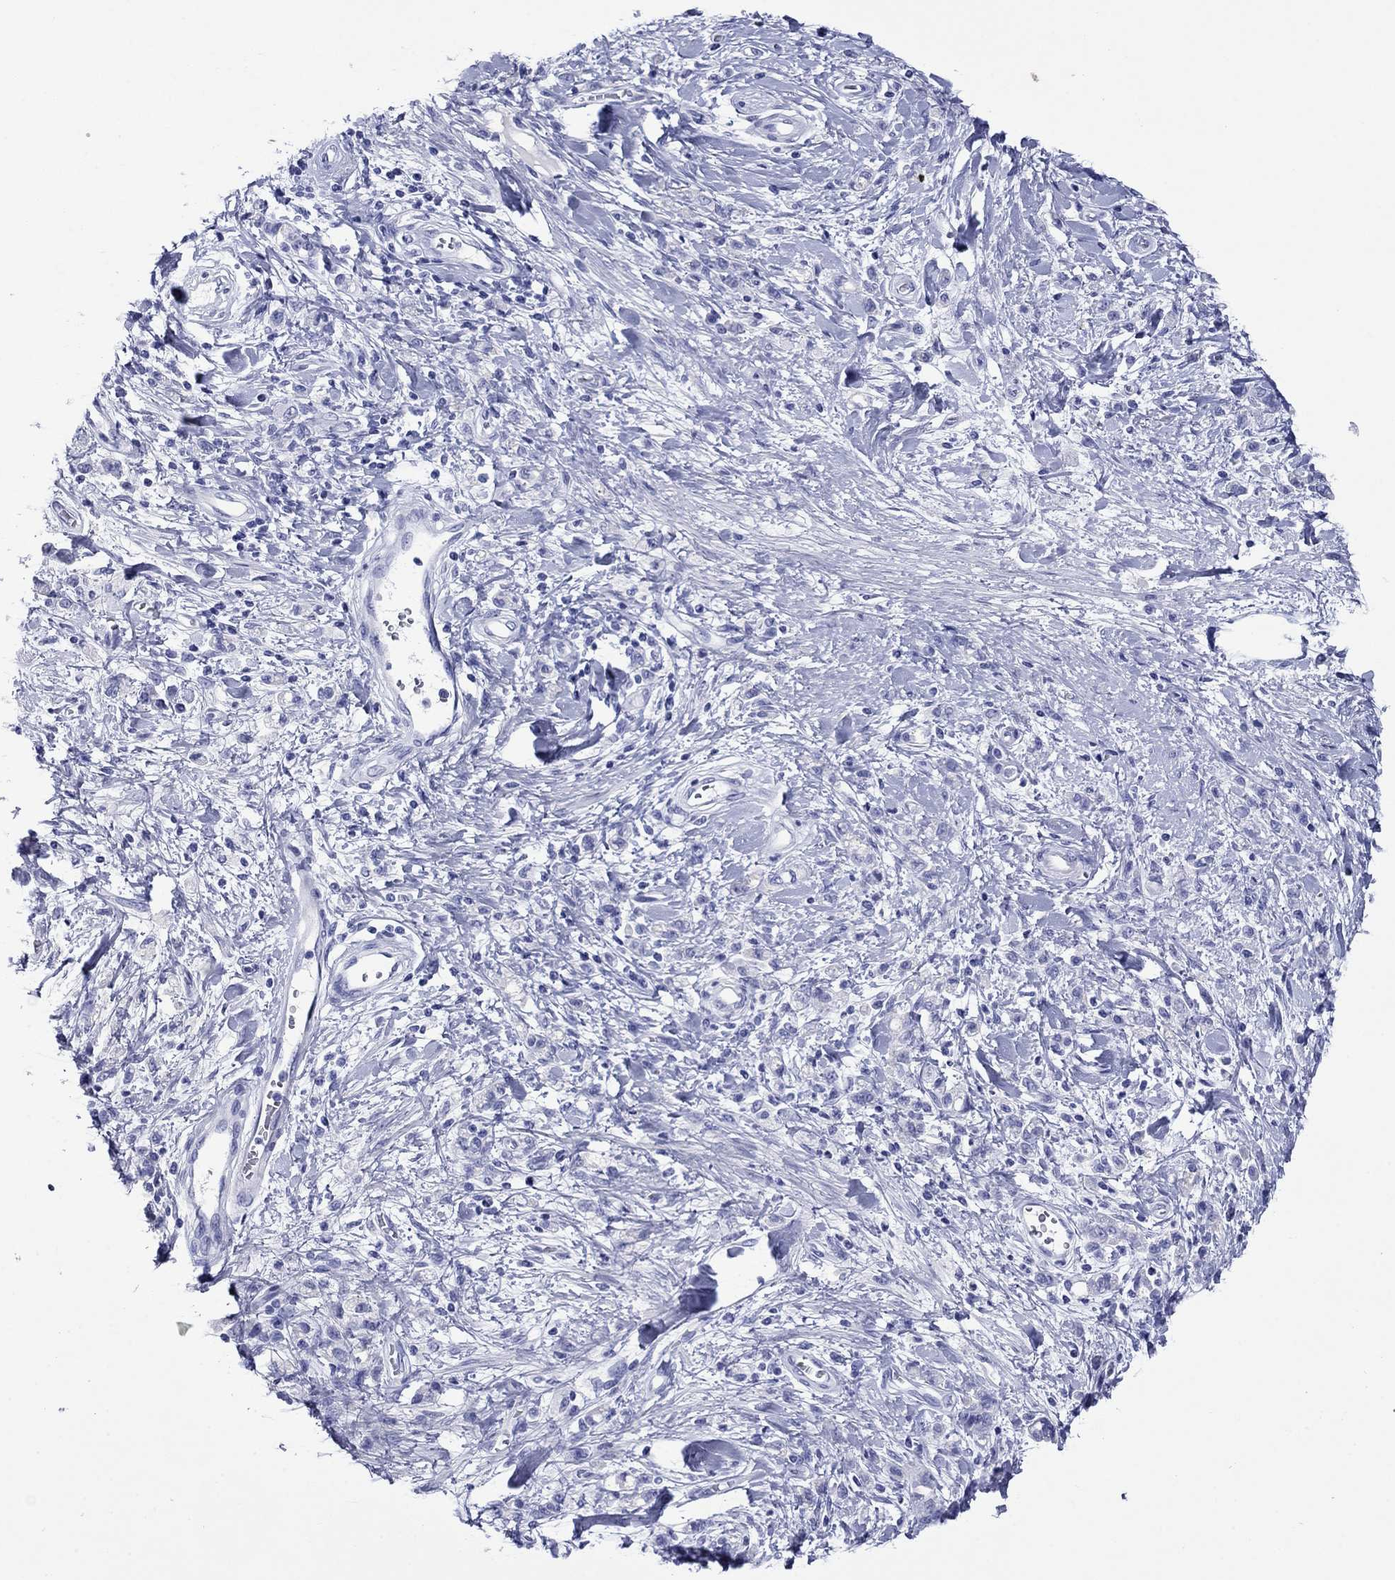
{"staining": {"intensity": "negative", "quantity": "none", "location": "none"}, "tissue": "stomach cancer", "cell_type": "Tumor cells", "image_type": "cancer", "snomed": [{"axis": "morphology", "description": "Adenocarcinoma, NOS"}, {"axis": "topography", "description": "Stomach"}], "caption": "Stomach cancer (adenocarcinoma) stained for a protein using immunohistochemistry shows no positivity tumor cells.", "gene": "ROM1", "patient": {"sex": "male", "age": 77}}